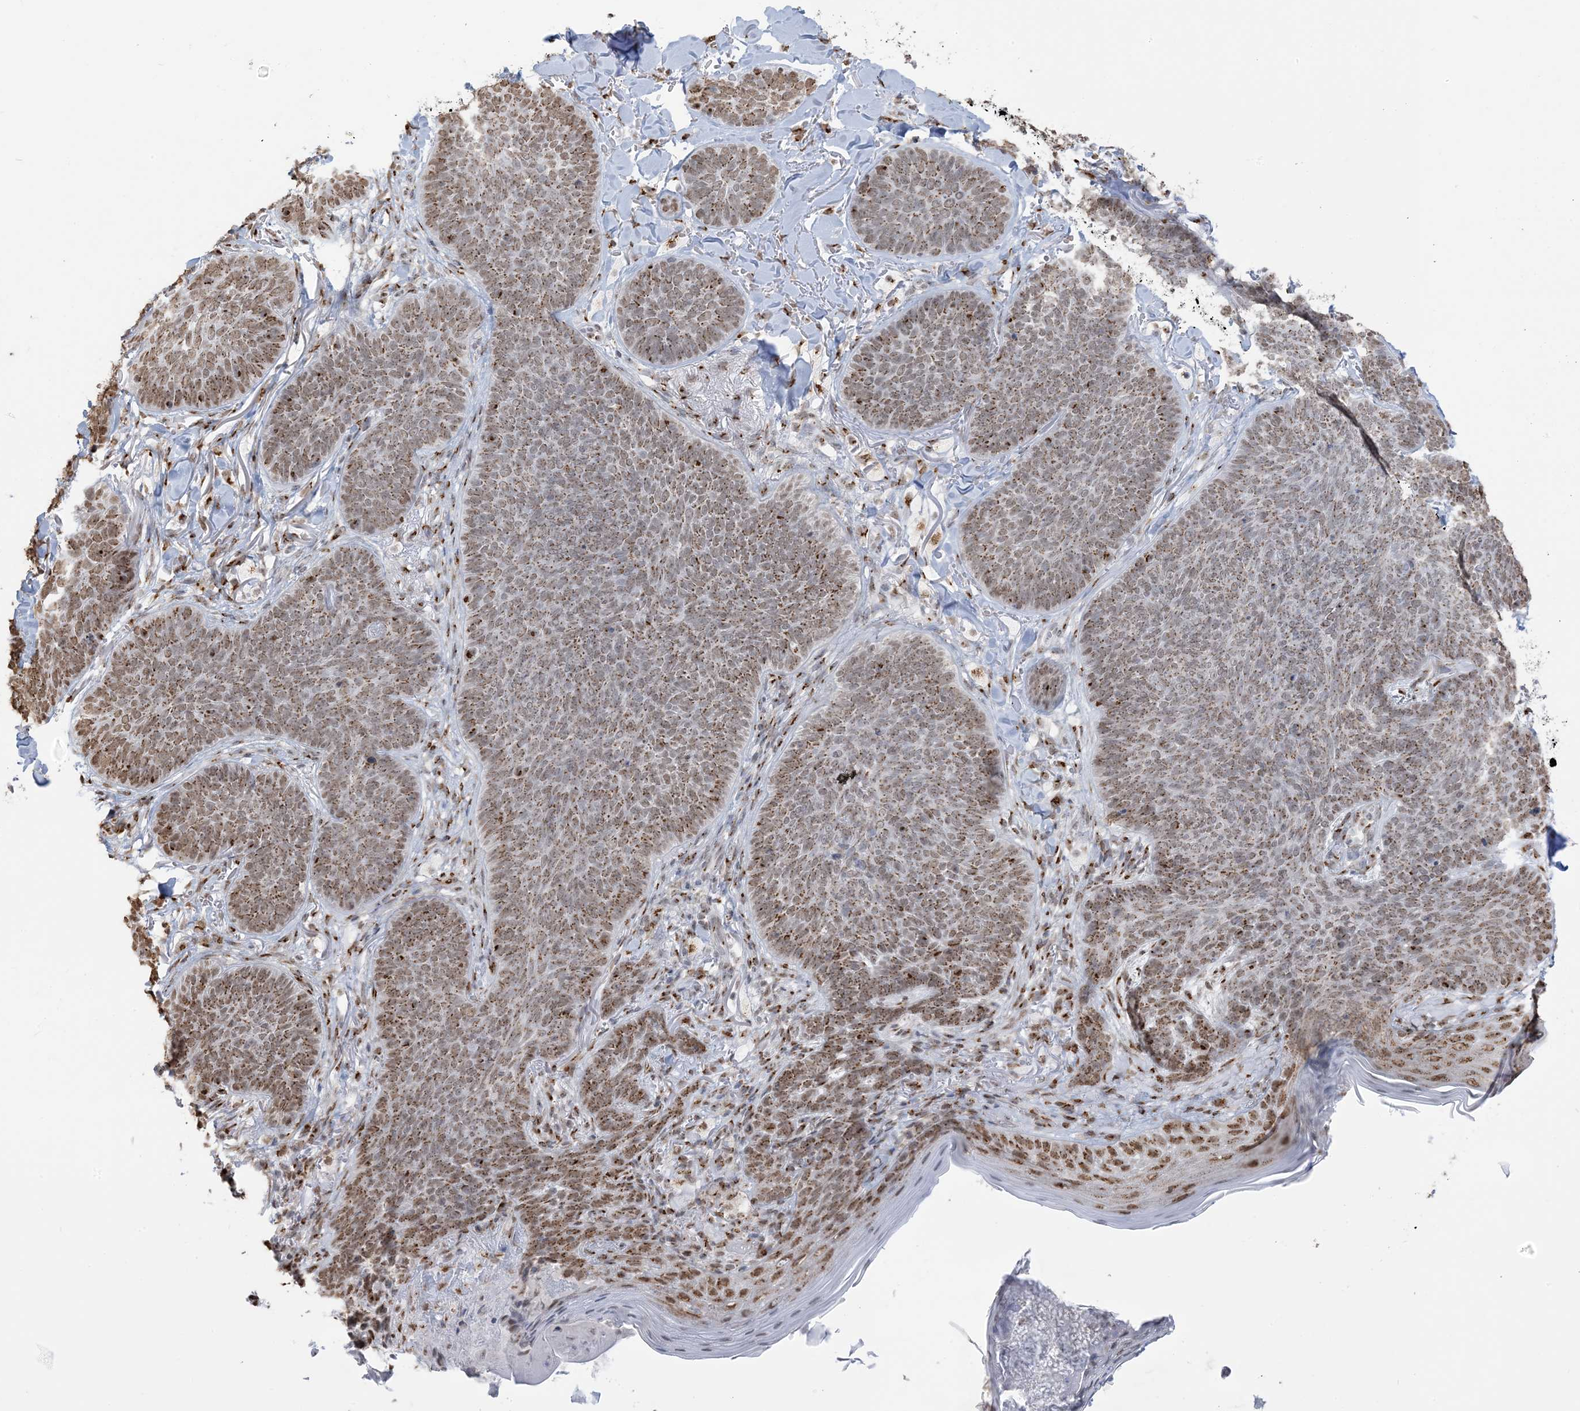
{"staining": {"intensity": "moderate", "quantity": ">75%", "location": "cytoplasmic/membranous,nuclear"}, "tissue": "skin cancer", "cell_type": "Tumor cells", "image_type": "cancer", "snomed": [{"axis": "morphology", "description": "Basal cell carcinoma"}, {"axis": "topography", "description": "Skin"}], "caption": "A brown stain shows moderate cytoplasmic/membranous and nuclear expression of a protein in human skin basal cell carcinoma tumor cells. Ihc stains the protein in brown and the nuclei are stained blue.", "gene": "GPR107", "patient": {"sex": "male", "age": 85}}